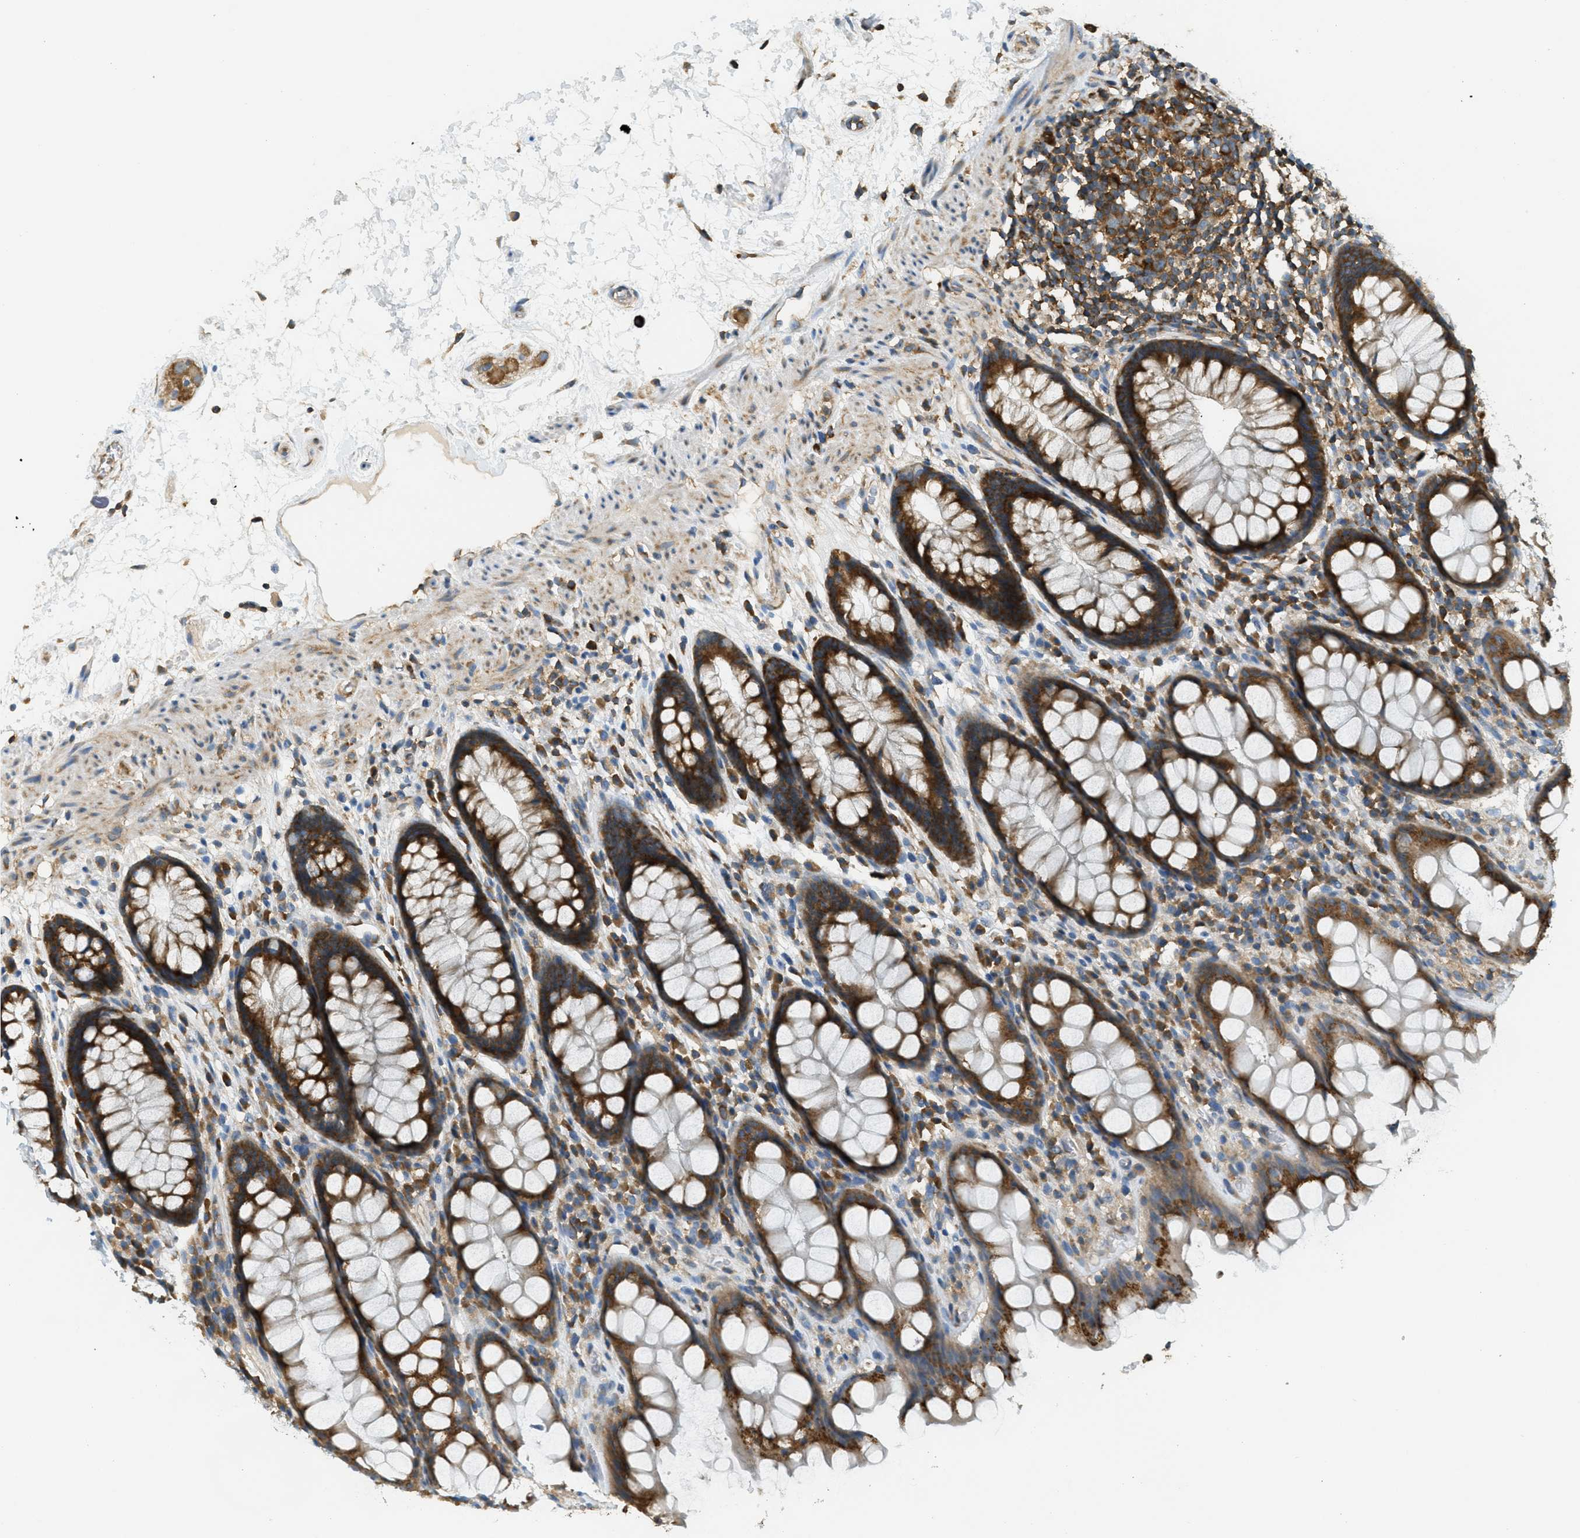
{"staining": {"intensity": "strong", "quantity": ">75%", "location": "cytoplasmic/membranous"}, "tissue": "rectum", "cell_type": "Glandular cells", "image_type": "normal", "snomed": [{"axis": "morphology", "description": "Normal tissue, NOS"}, {"axis": "topography", "description": "Rectum"}], "caption": "DAB (3,3'-diaminobenzidine) immunohistochemical staining of normal rectum shows strong cytoplasmic/membranous protein expression in about >75% of glandular cells. The staining was performed using DAB to visualize the protein expression in brown, while the nuclei were stained in blue with hematoxylin (Magnification: 20x).", "gene": "ABCF1", "patient": {"sex": "male", "age": 64}}